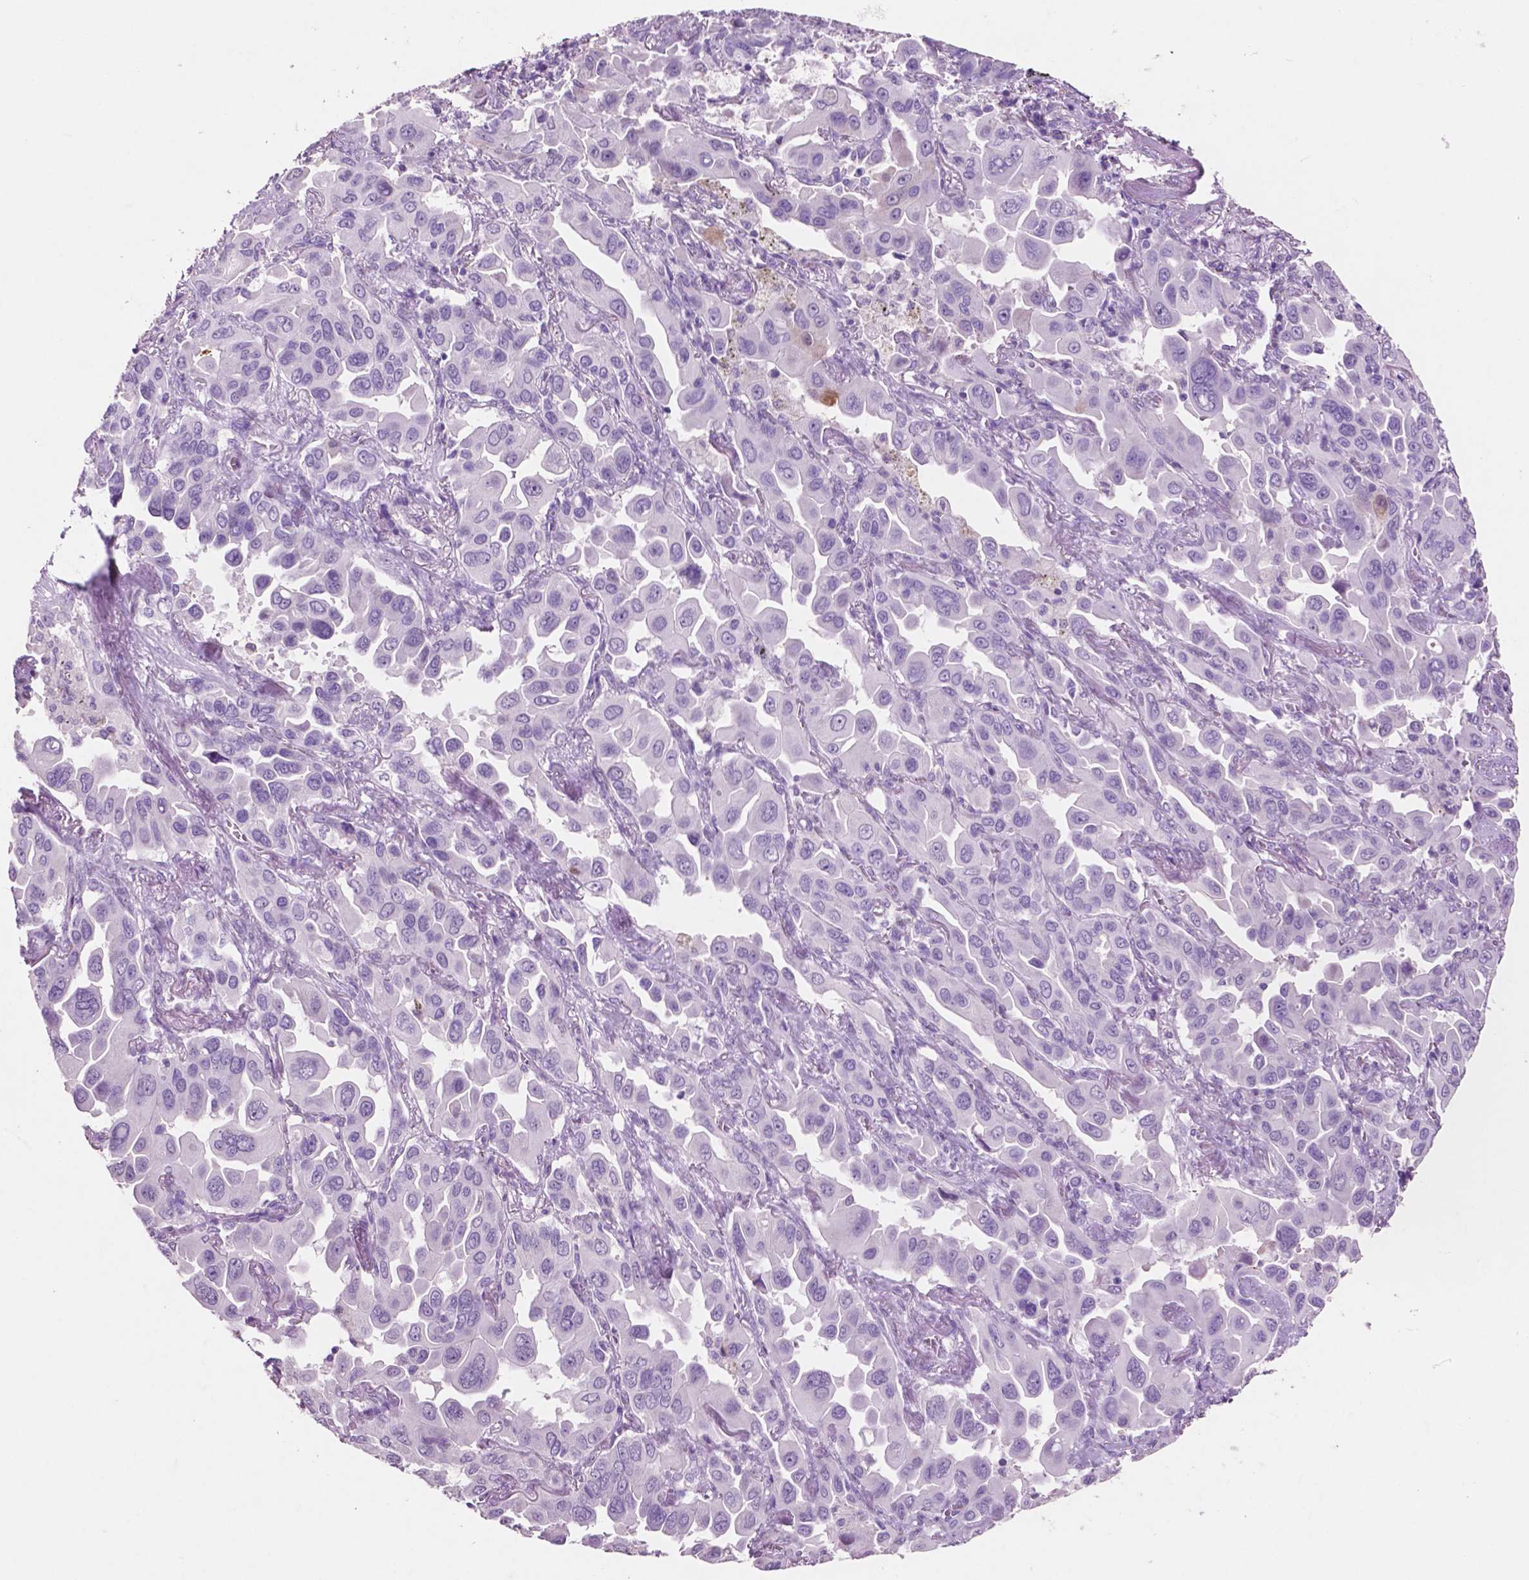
{"staining": {"intensity": "negative", "quantity": "none", "location": "none"}, "tissue": "lung cancer", "cell_type": "Tumor cells", "image_type": "cancer", "snomed": [{"axis": "morphology", "description": "Adenocarcinoma, NOS"}, {"axis": "topography", "description": "Lung"}], "caption": "DAB immunohistochemical staining of lung cancer exhibits no significant expression in tumor cells.", "gene": "IDO1", "patient": {"sex": "male", "age": 64}}